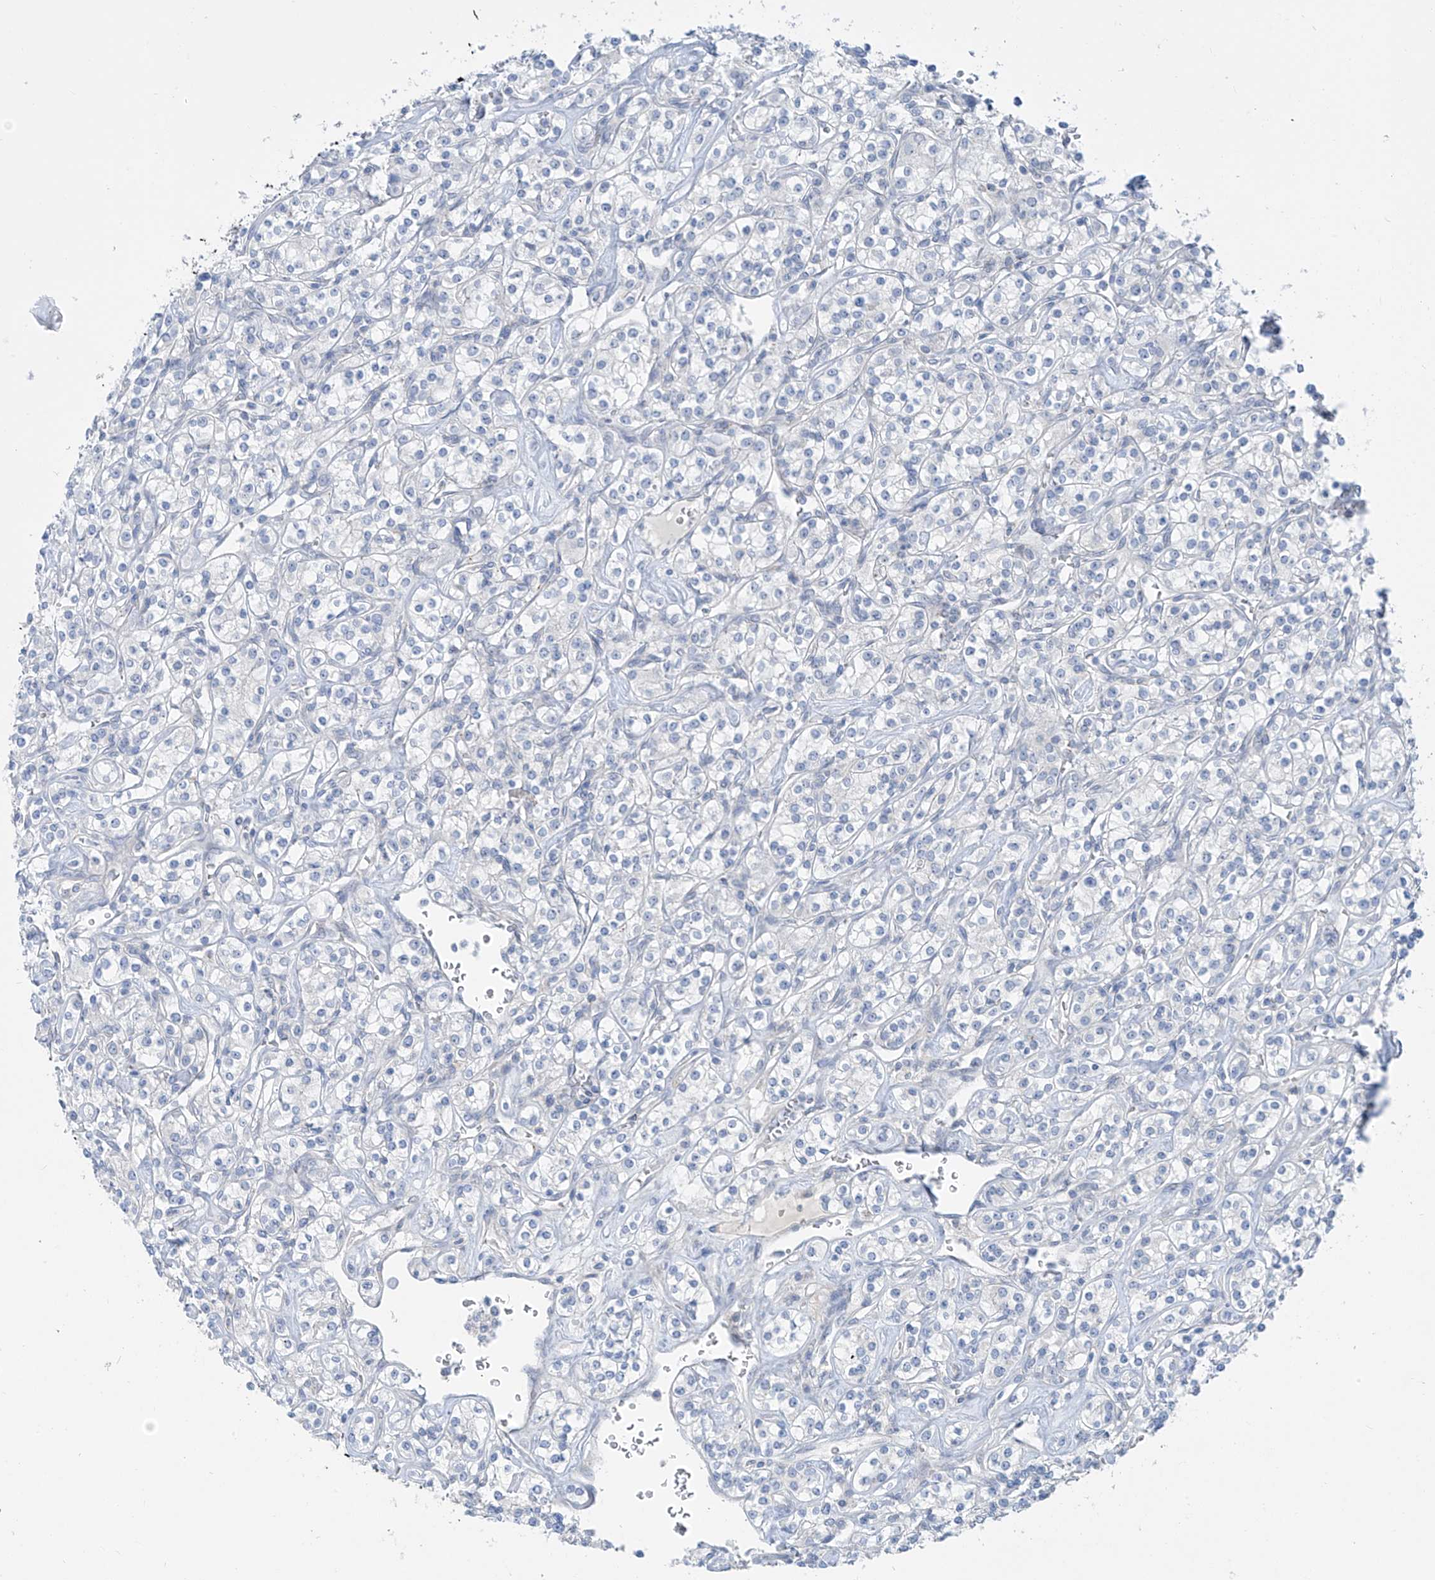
{"staining": {"intensity": "negative", "quantity": "none", "location": "none"}, "tissue": "renal cancer", "cell_type": "Tumor cells", "image_type": "cancer", "snomed": [{"axis": "morphology", "description": "Adenocarcinoma, NOS"}, {"axis": "topography", "description": "Kidney"}], "caption": "Immunohistochemical staining of human renal cancer demonstrates no significant staining in tumor cells.", "gene": "KRTAP25-1", "patient": {"sex": "male", "age": 77}}